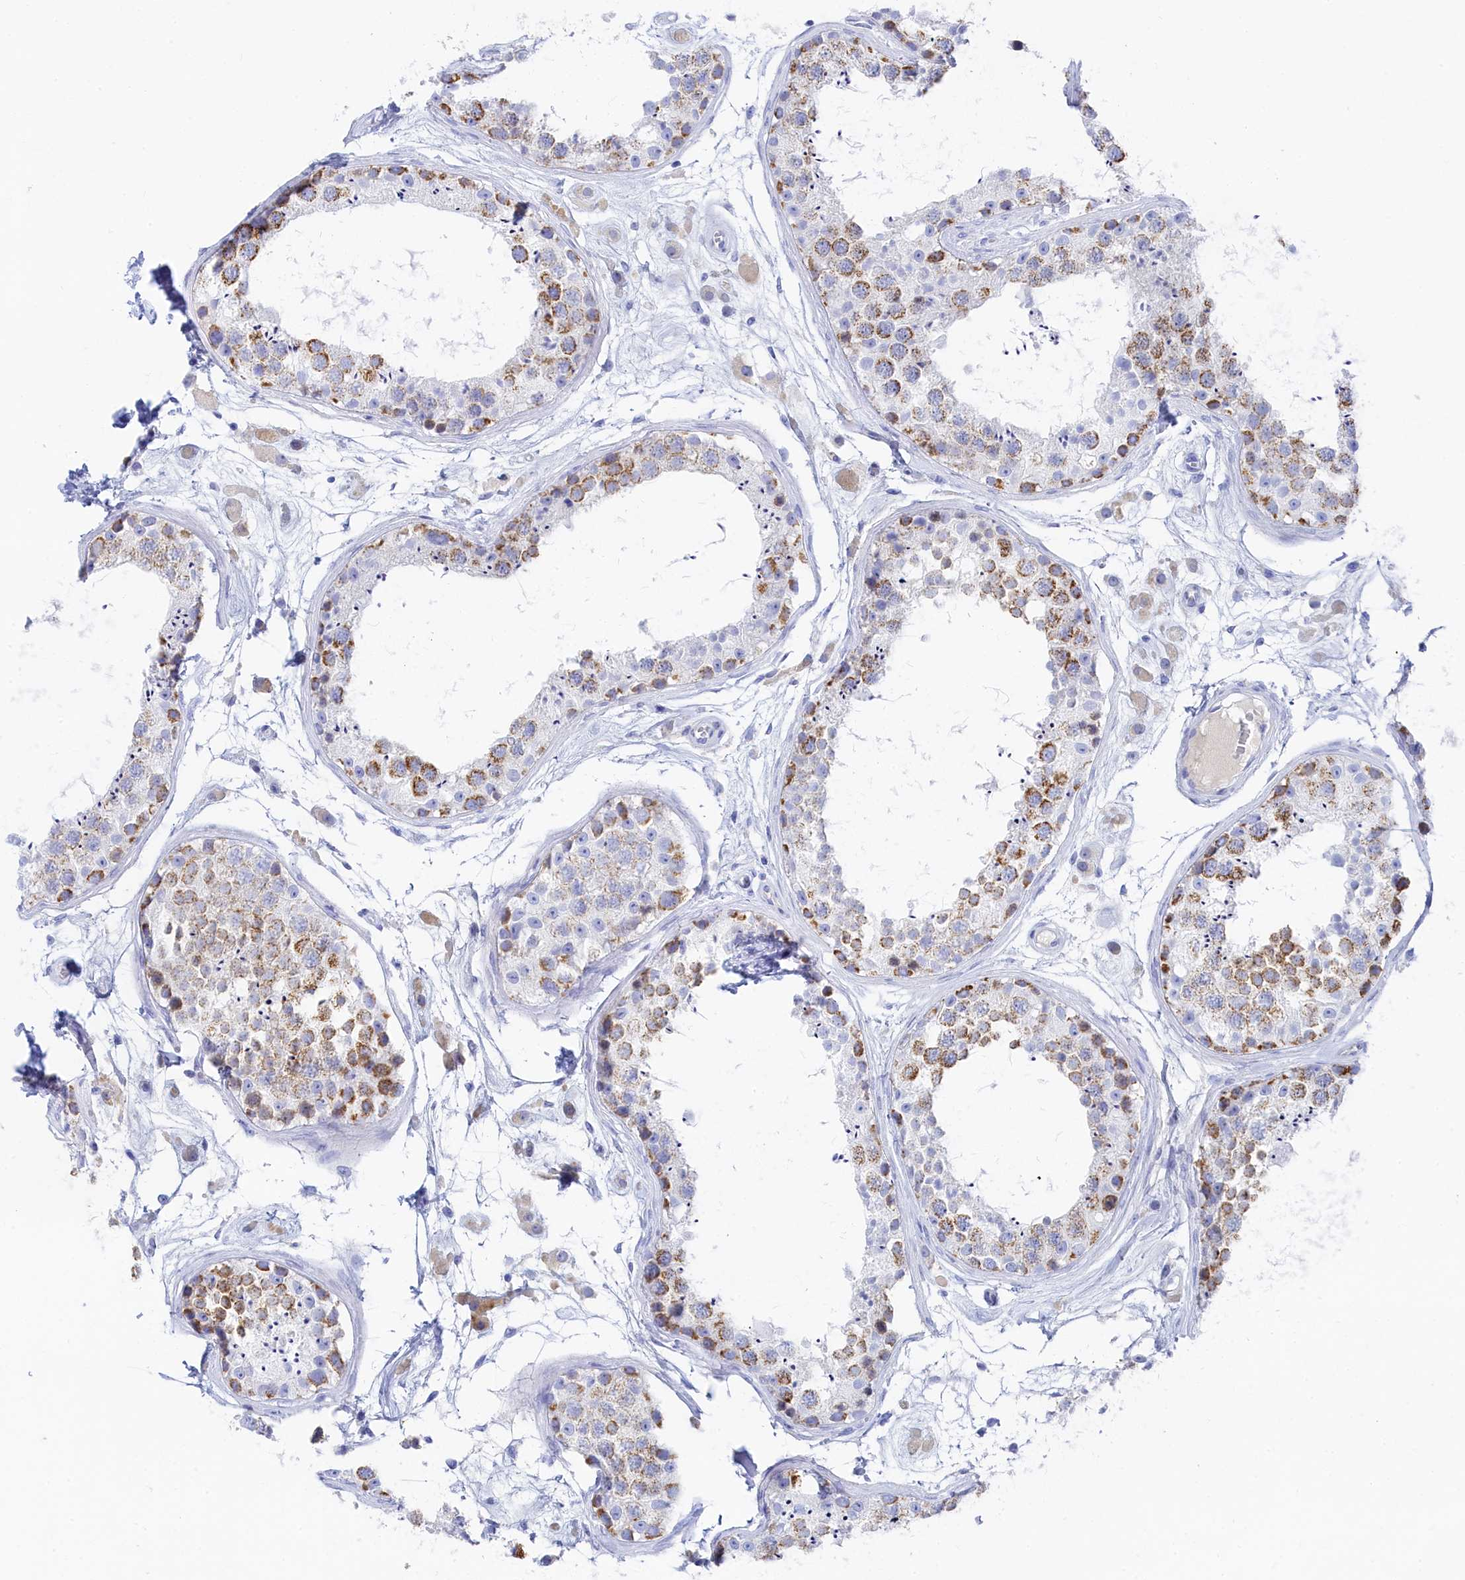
{"staining": {"intensity": "moderate", "quantity": "25%-75%", "location": "cytoplasmic/membranous"}, "tissue": "testis", "cell_type": "Cells in seminiferous ducts", "image_type": "normal", "snomed": [{"axis": "morphology", "description": "Normal tissue, NOS"}, {"axis": "topography", "description": "Testis"}], "caption": "Protein expression analysis of benign testis exhibits moderate cytoplasmic/membranous positivity in approximately 25%-75% of cells in seminiferous ducts. (DAB (3,3'-diaminobenzidine) IHC with brightfield microscopy, high magnification).", "gene": "TRIM10", "patient": {"sex": "male", "age": 25}}